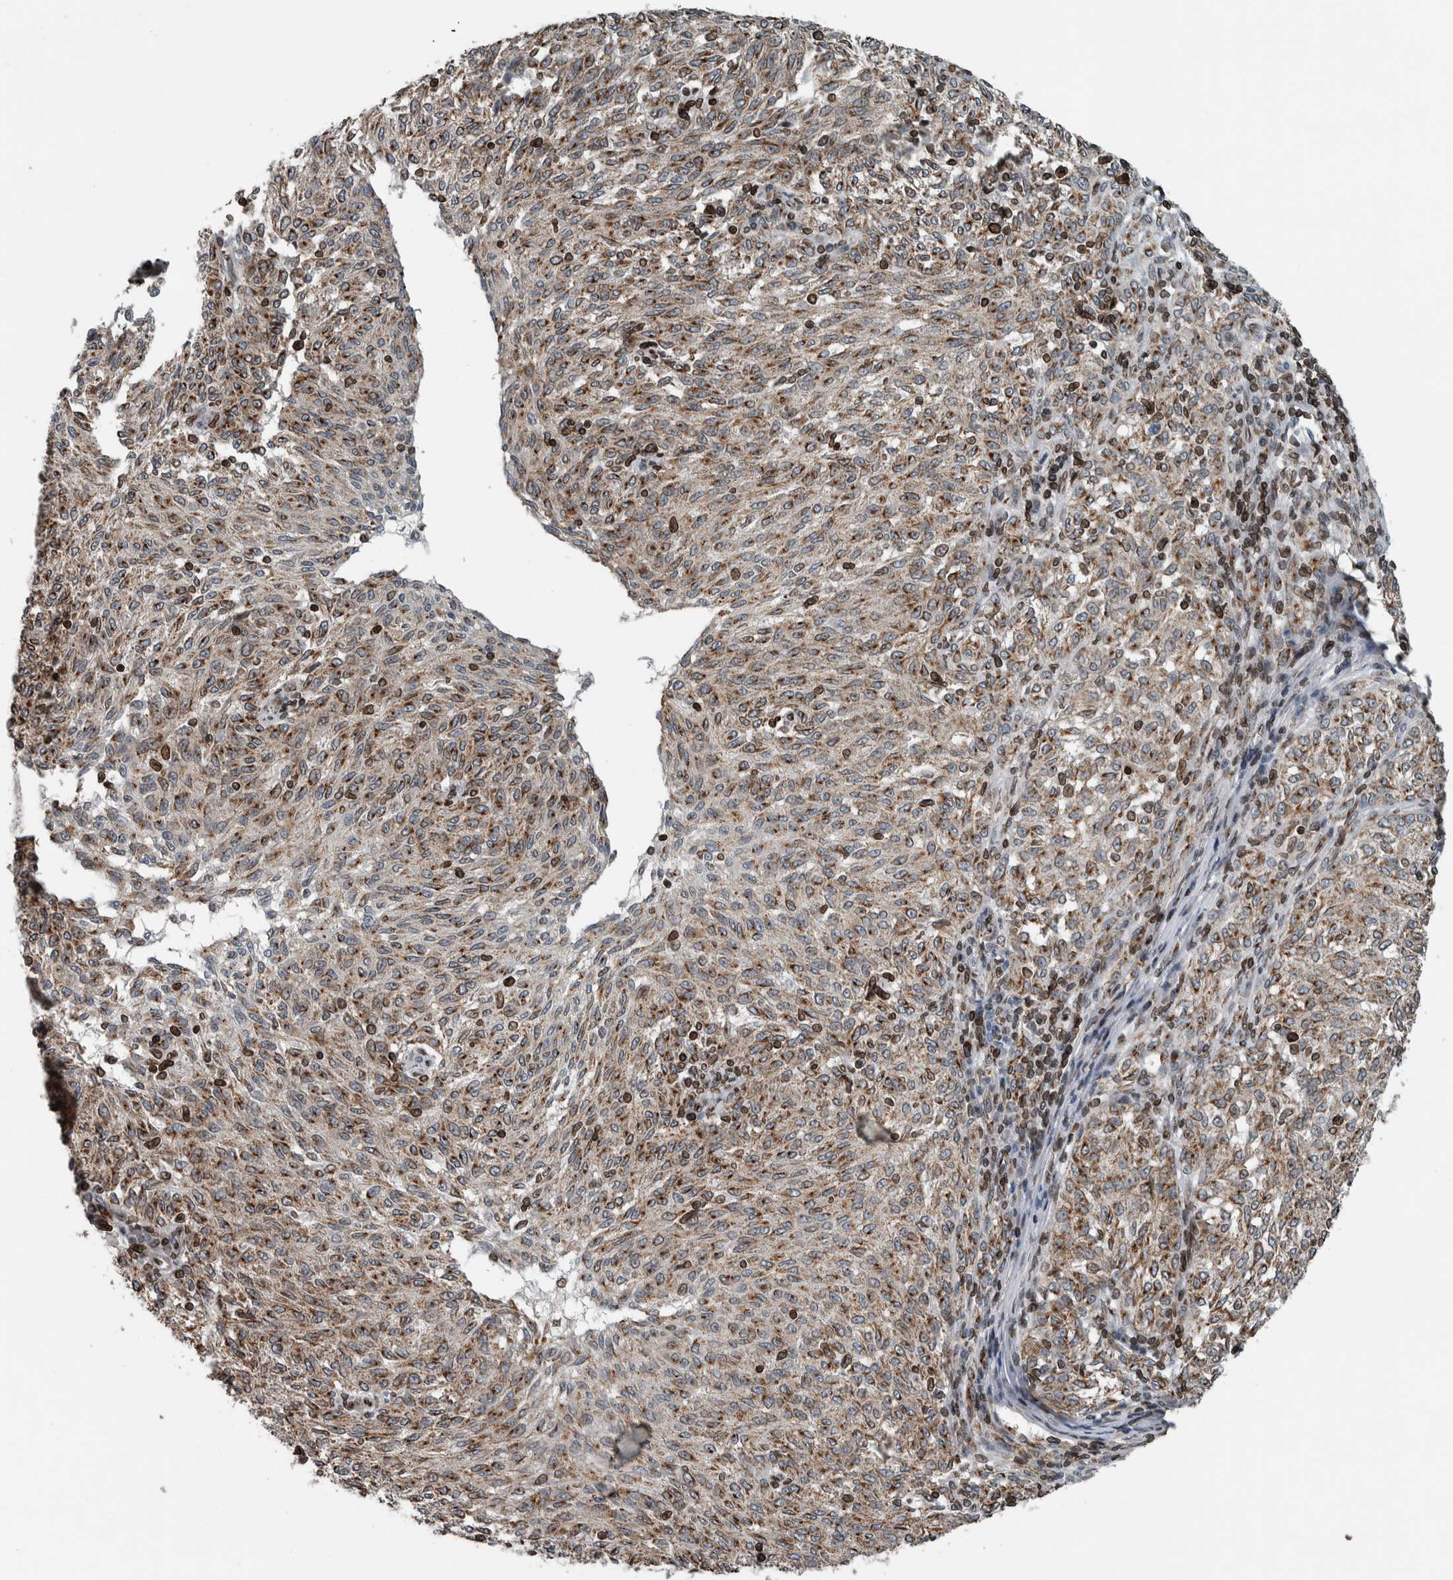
{"staining": {"intensity": "moderate", "quantity": "<25%", "location": "cytoplasmic/membranous,nuclear"}, "tissue": "melanoma", "cell_type": "Tumor cells", "image_type": "cancer", "snomed": [{"axis": "morphology", "description": "Malignant melanoma, NOS"}, {"axis": "topography", "description": "Skin"}], "caption": "The photomicrograph demonstrates immunohistochemical staining of malignant melanoma. There is moderate cytoplasmic/membranous and nuclear positivity is identified in approximately <25% of tumor cells.", "gene": "FAM135B", "patient": {"sex": "female", "age": 72}}